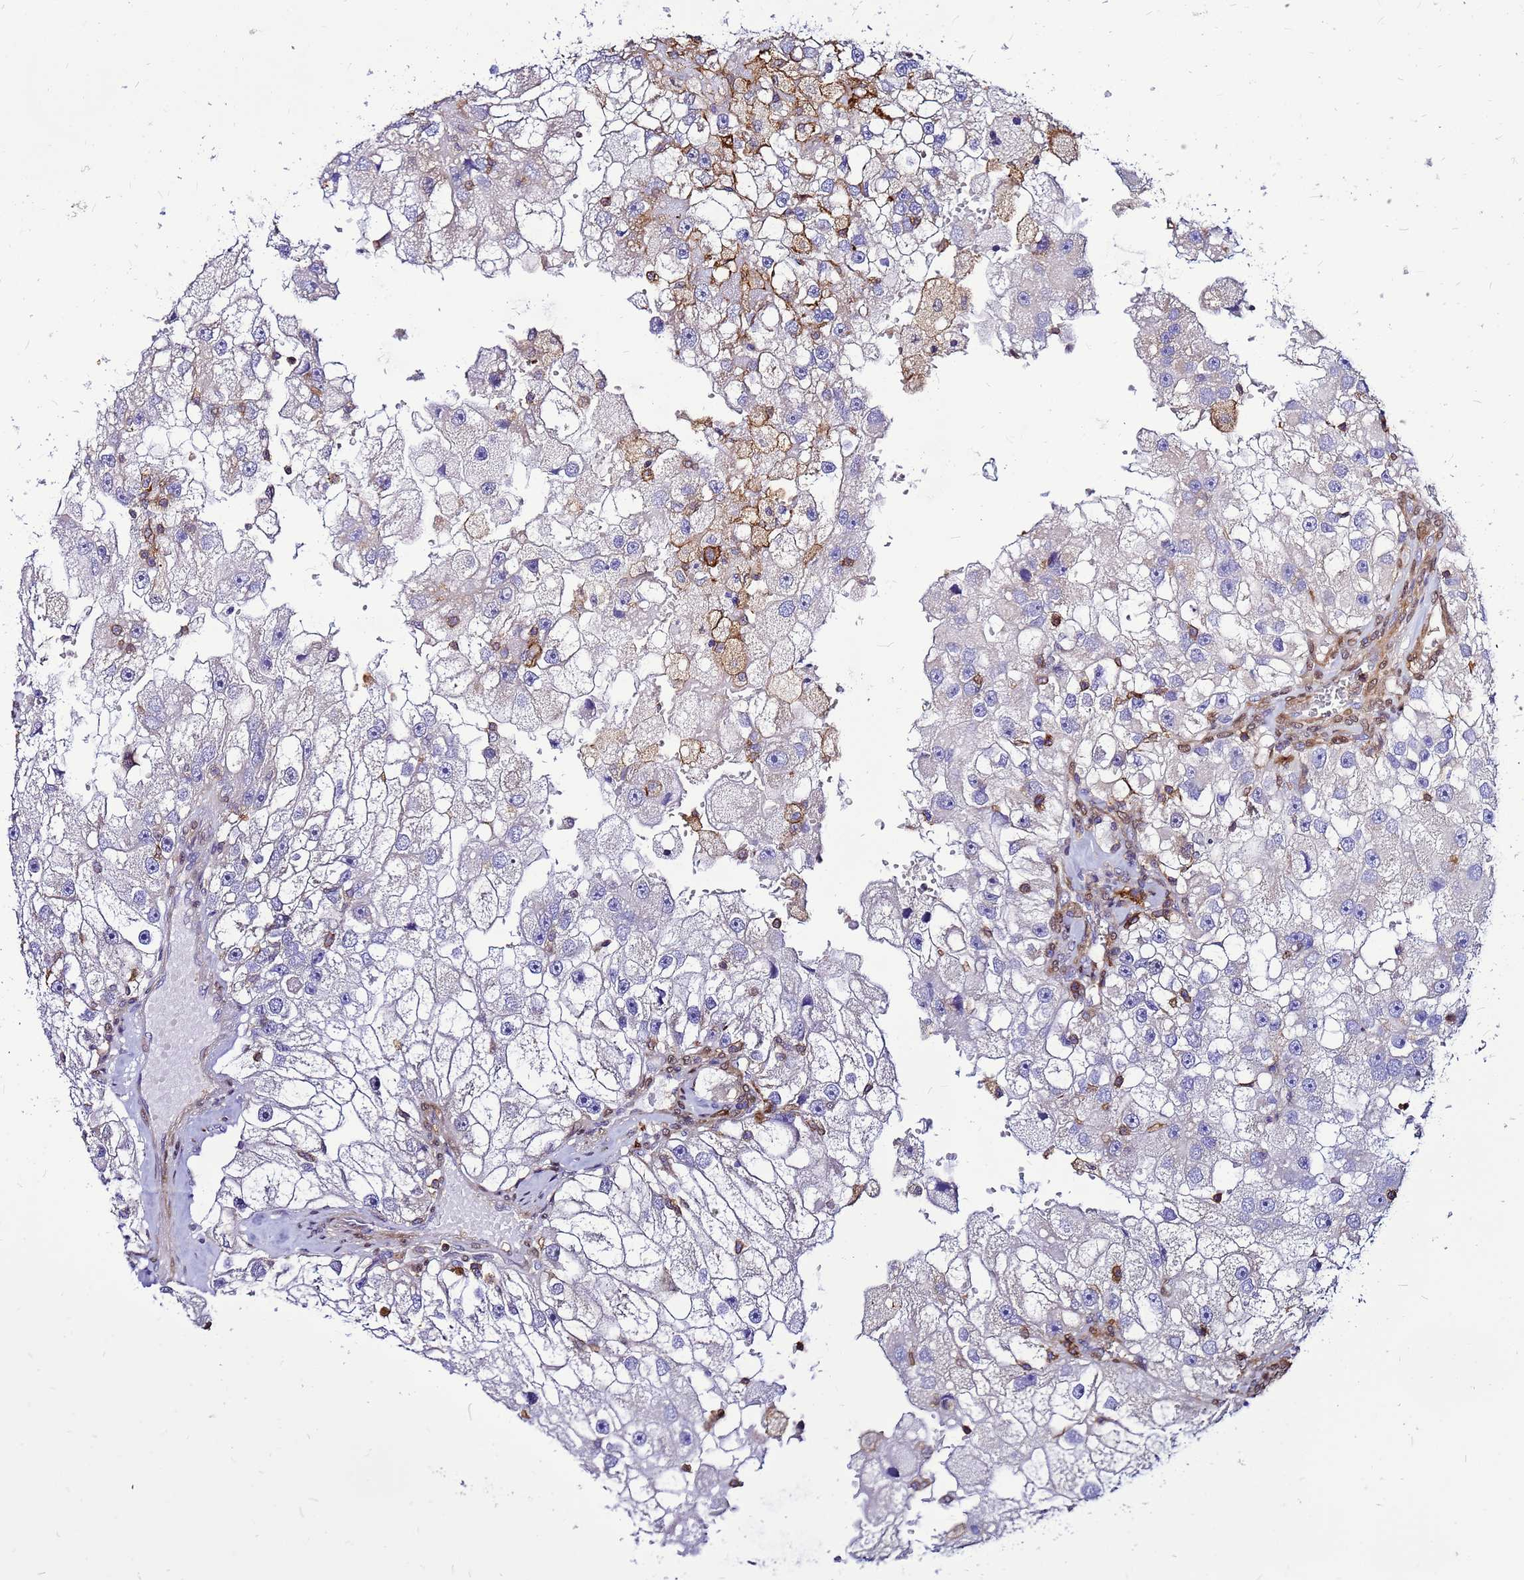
{"staining": {"intensity": "moderate", "quantity": "<25%", "location": "cytoplasmic/membranous"}, "tissue": "renal cancer", "cell_type": "Tumor cells", "image_type": "cancer", "snomed": [{"axis": "morphology", "description": "Adenocarcinoma, NOS"}, {"axis": "topography", "description": "Kidney"}], "caption": "Renal cancer (adenocarcinoma) stained for a protein (brown) demonstrates moderate cytoplasmic/membranous positive staining in approximately <25% of tumor cells.", "gene": "DBNDD2", "patient": {"sex": "male", "age": 63}}